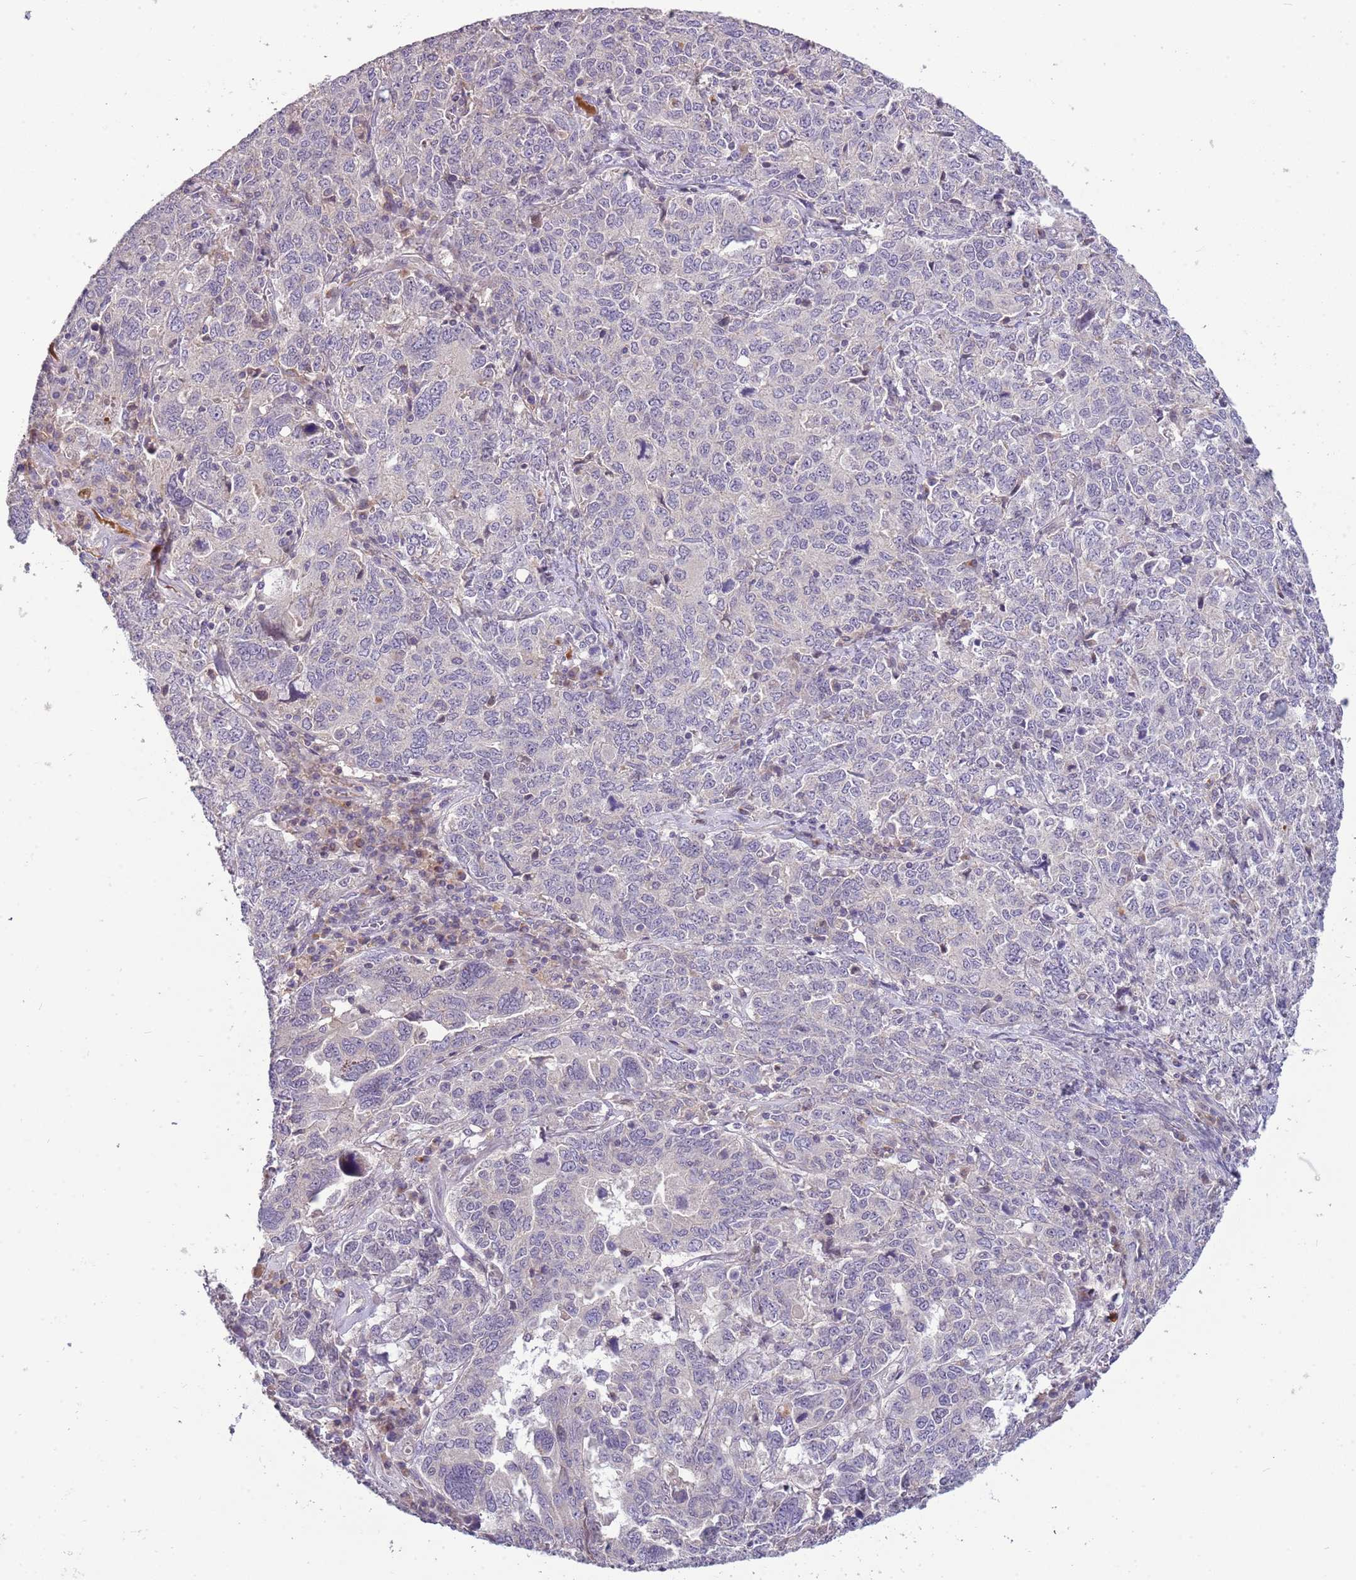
{"staining": {"intensity": "negative", "quantity": "none", "location": "none"}, "tissue": "ovarian cancer", "cell_type": "Tumor cells", "image_type": "cancer", "snomed": [{"axis": "morphology", "description": "Carcinoma, endometroid"}, {"axis": "topography", "description": "Ovary"}], "caption": "Endometroid carcinoma (ovarian) was stained to show a protein in brown. There is no significant positivity in tumor cells.", "gene": "SCAMP5", "patient": {"sex": "female", "age": 62}}